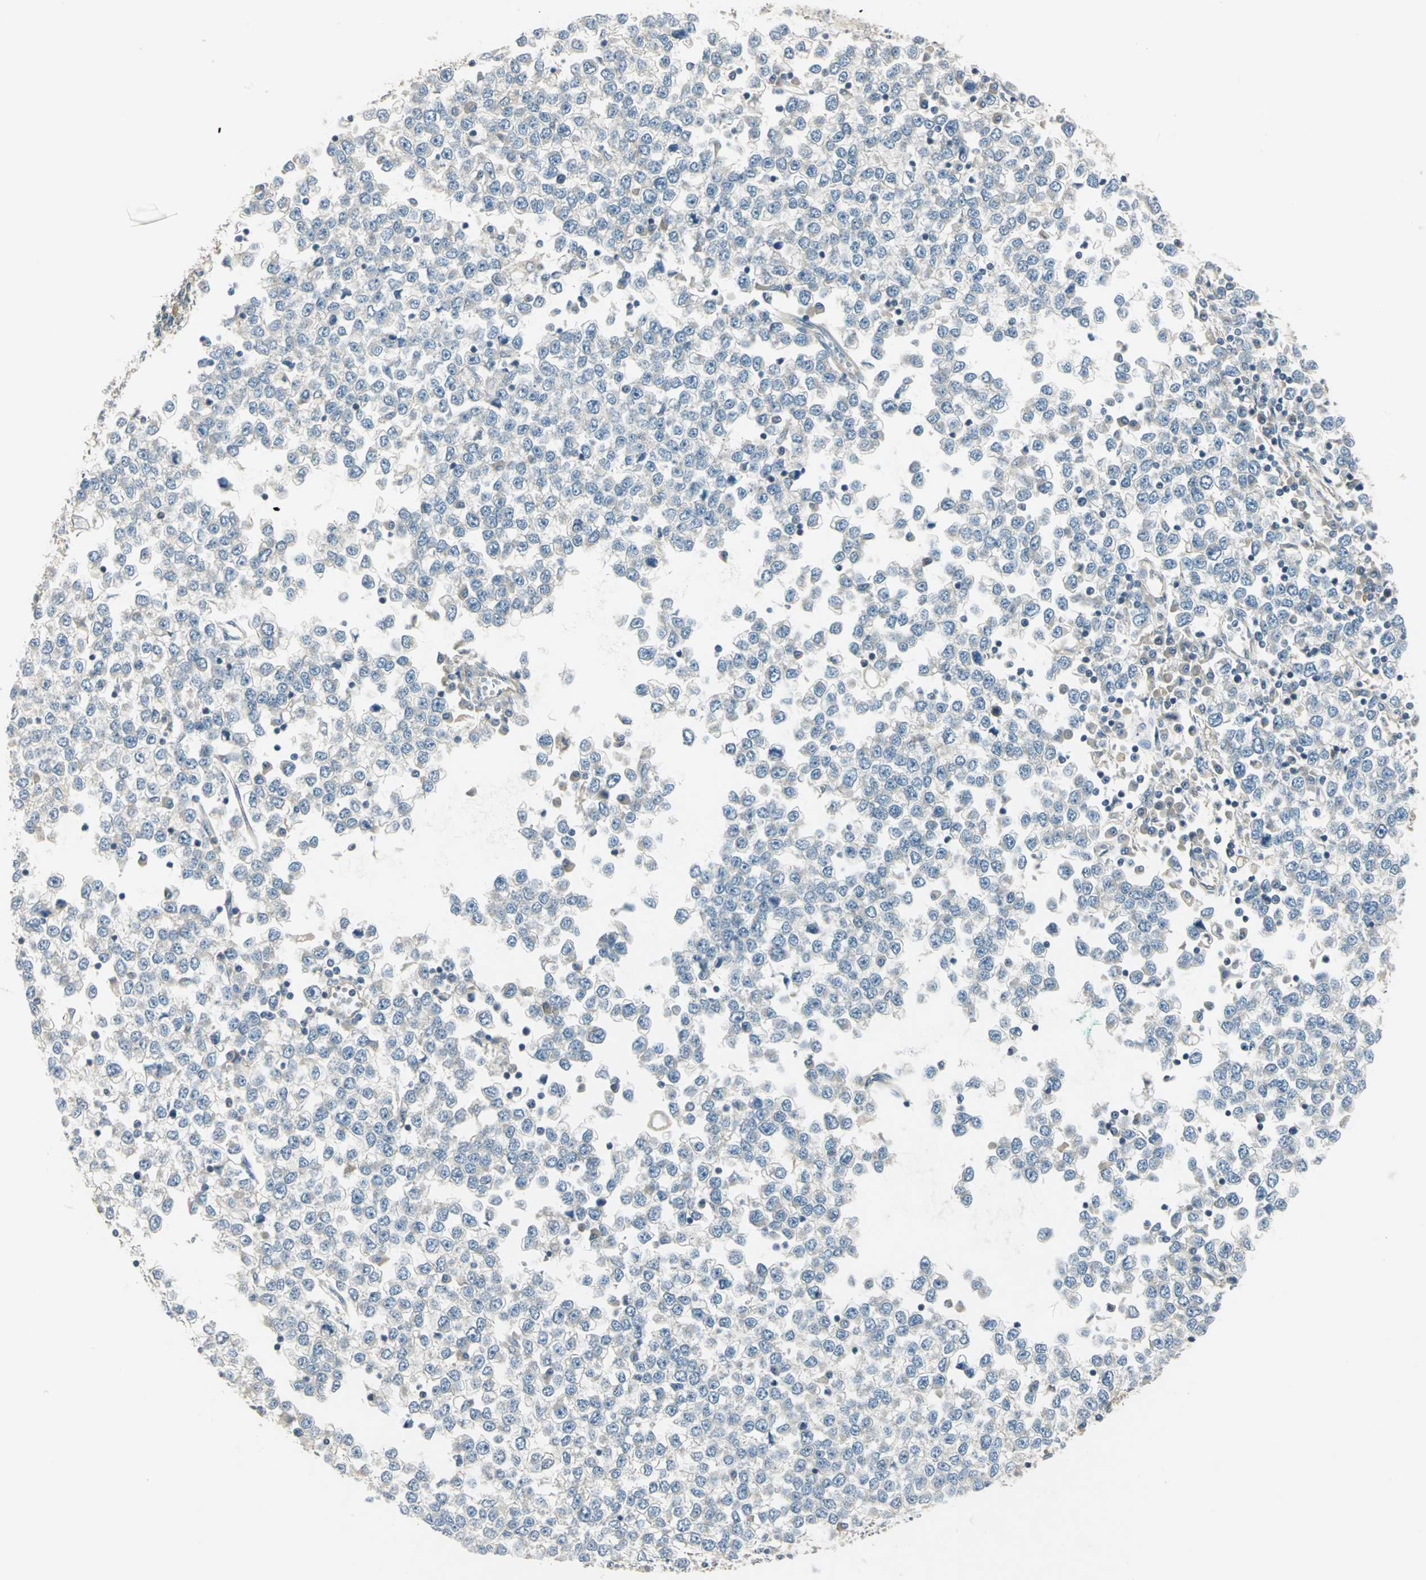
{"staining": {"intensity": "weak", "quantity": "<25%", "location": "cytoplasmic/membranous"}, "tissue": "testis cancer", "cell_type": "Tumor cells", "image_type": "cancer", "snomed": [{"axis": "morphology", "description": "Seminoma, NOS"}, {"axis": "topography", "description": "Testis"}], "caption": "This is an immunohistochemistry image of testis cancer (seminoma). There is no staining in tumor cells.", "gene": "PRKAA1", "patient": {"sex": "male", "age": 65}}